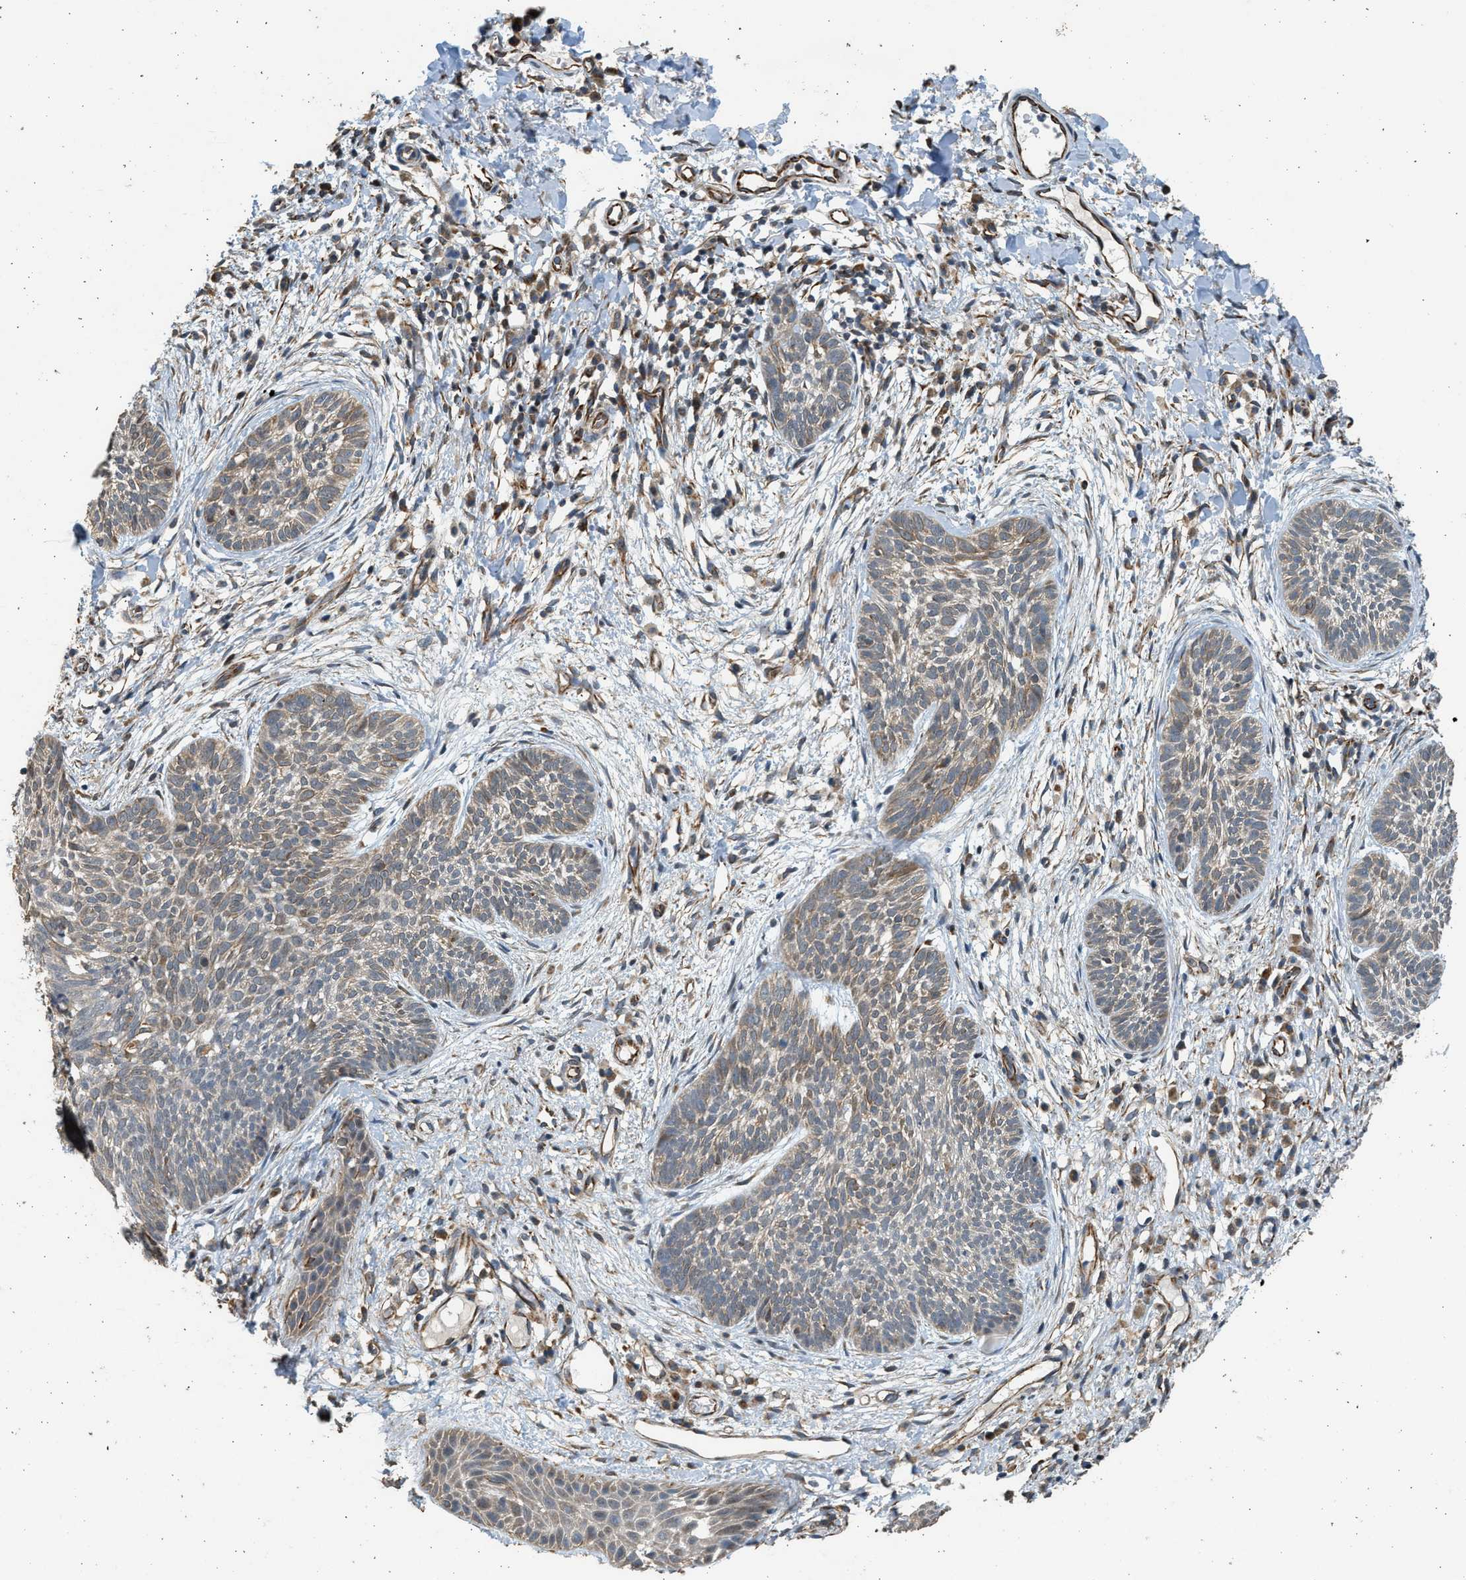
{"staining": {"intensity": "weak", "quantity": ">75%", "location": "cytoplasmic/membranous"}, "tissue": "skin cancer", "cell_type": "Tumor cells", "image_type": "cancer", "snomed": [{"axis": "morphology", "description": "Basal cell carcinoma"}, {"axis": "topography", "description": "Skin"}], "caption": "Protein staining shows weak cytoplasmic/membranous positivity in about >75% of tumor cells in skin cancer (basal cell carcinoma).", "gene": "PCLO", "patient": {"sex": "female", "age": 59}}